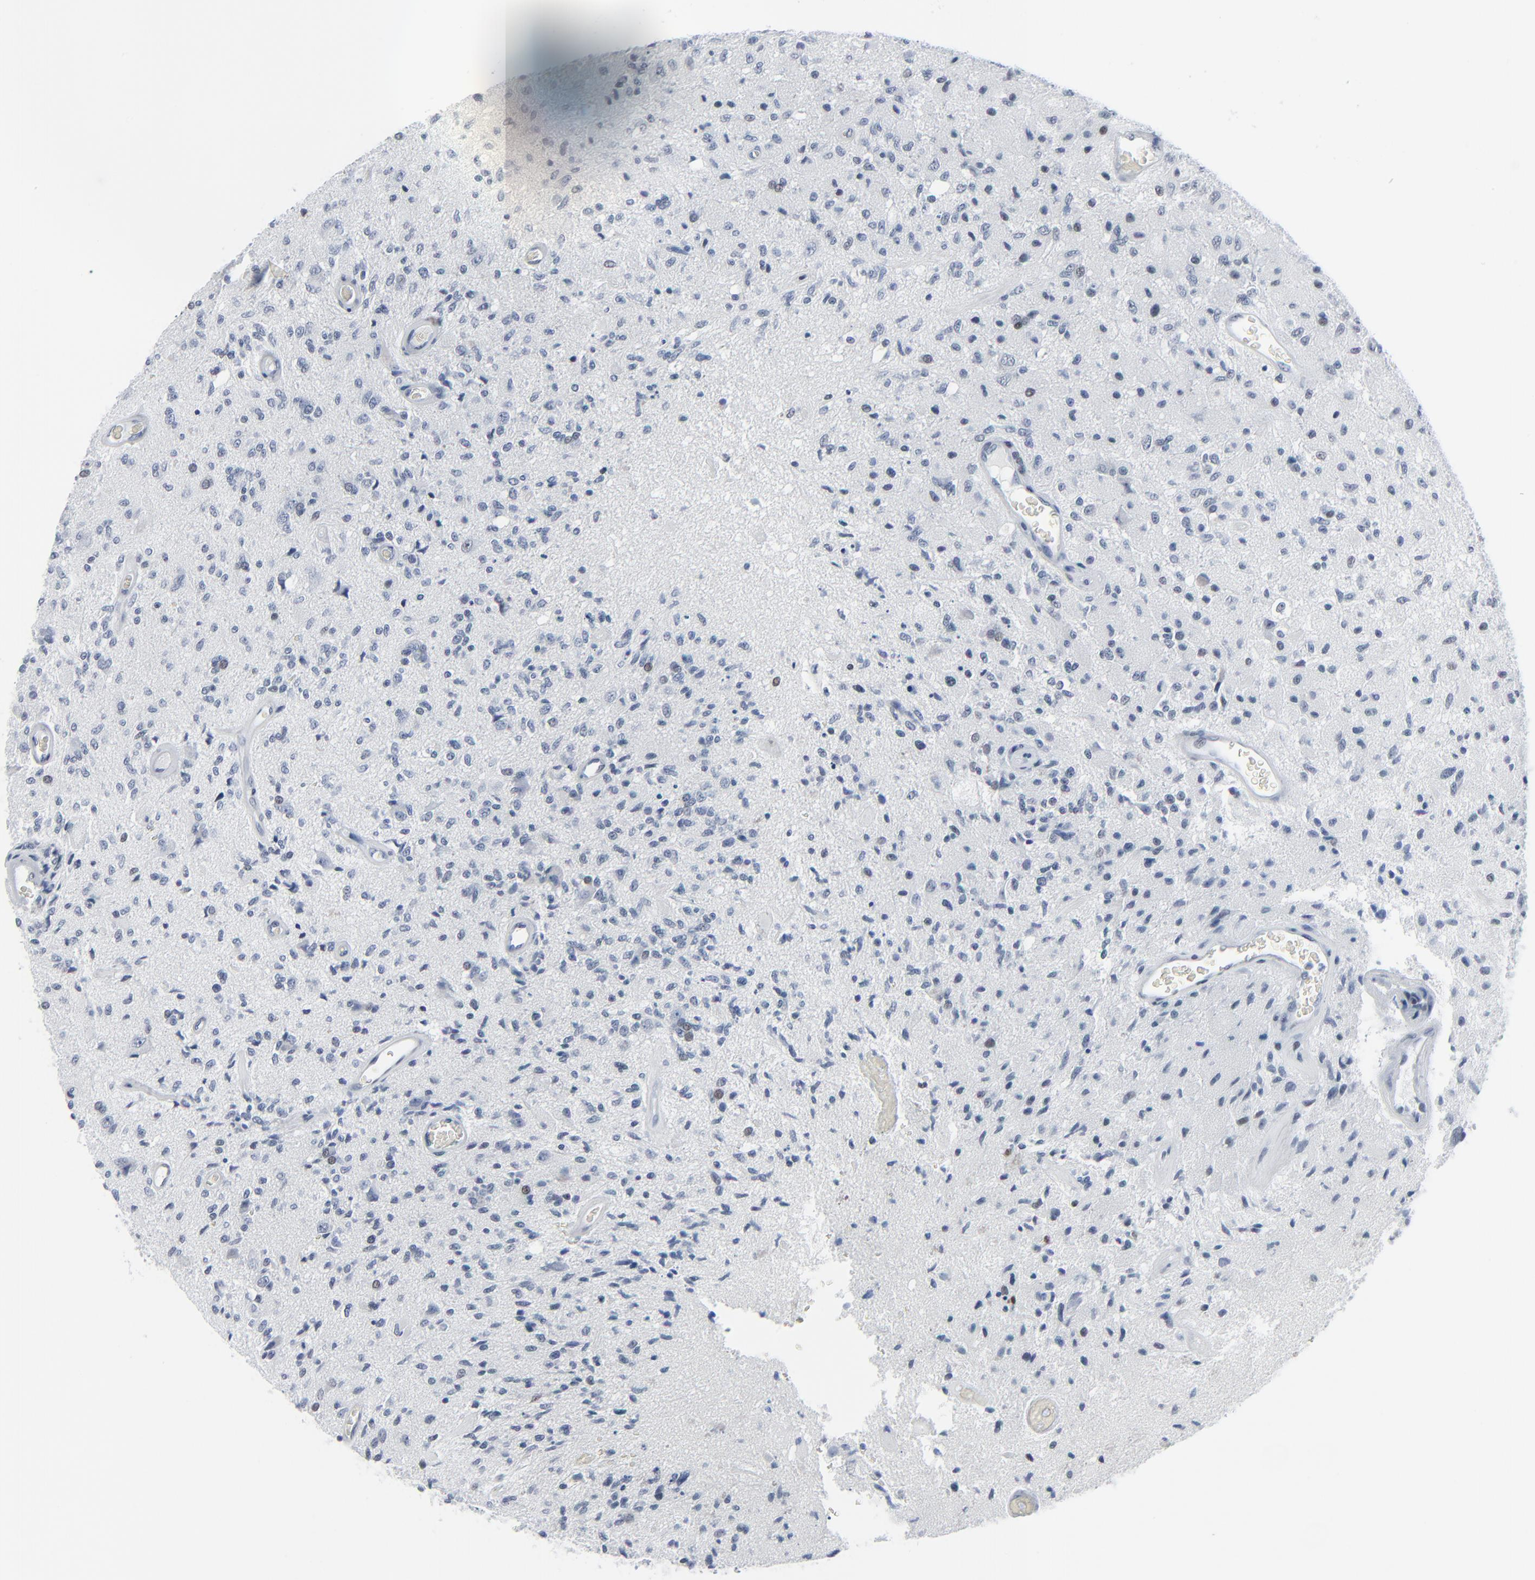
{"staining": {"intensity": "weak", "quantity": "<25%", "location": "nuclear"}, "tissue": "glioma", "cell_type": "Tumor cells", "image_type": "cancer", "snomed": [{"axis": "morphology", "description": "Normal tissue, NOS"}, {"axis": "morphology", "description": "Glioma, malignant, High grade"}, {"axis": "topography", "description": "Cerebral cortex"}], "caption": "The micrograph reveals no staining of tumor cells in malignant glioma (high-grade).", "gene": "SIRT1", "patient": {"sex": "male", "age": 77}}